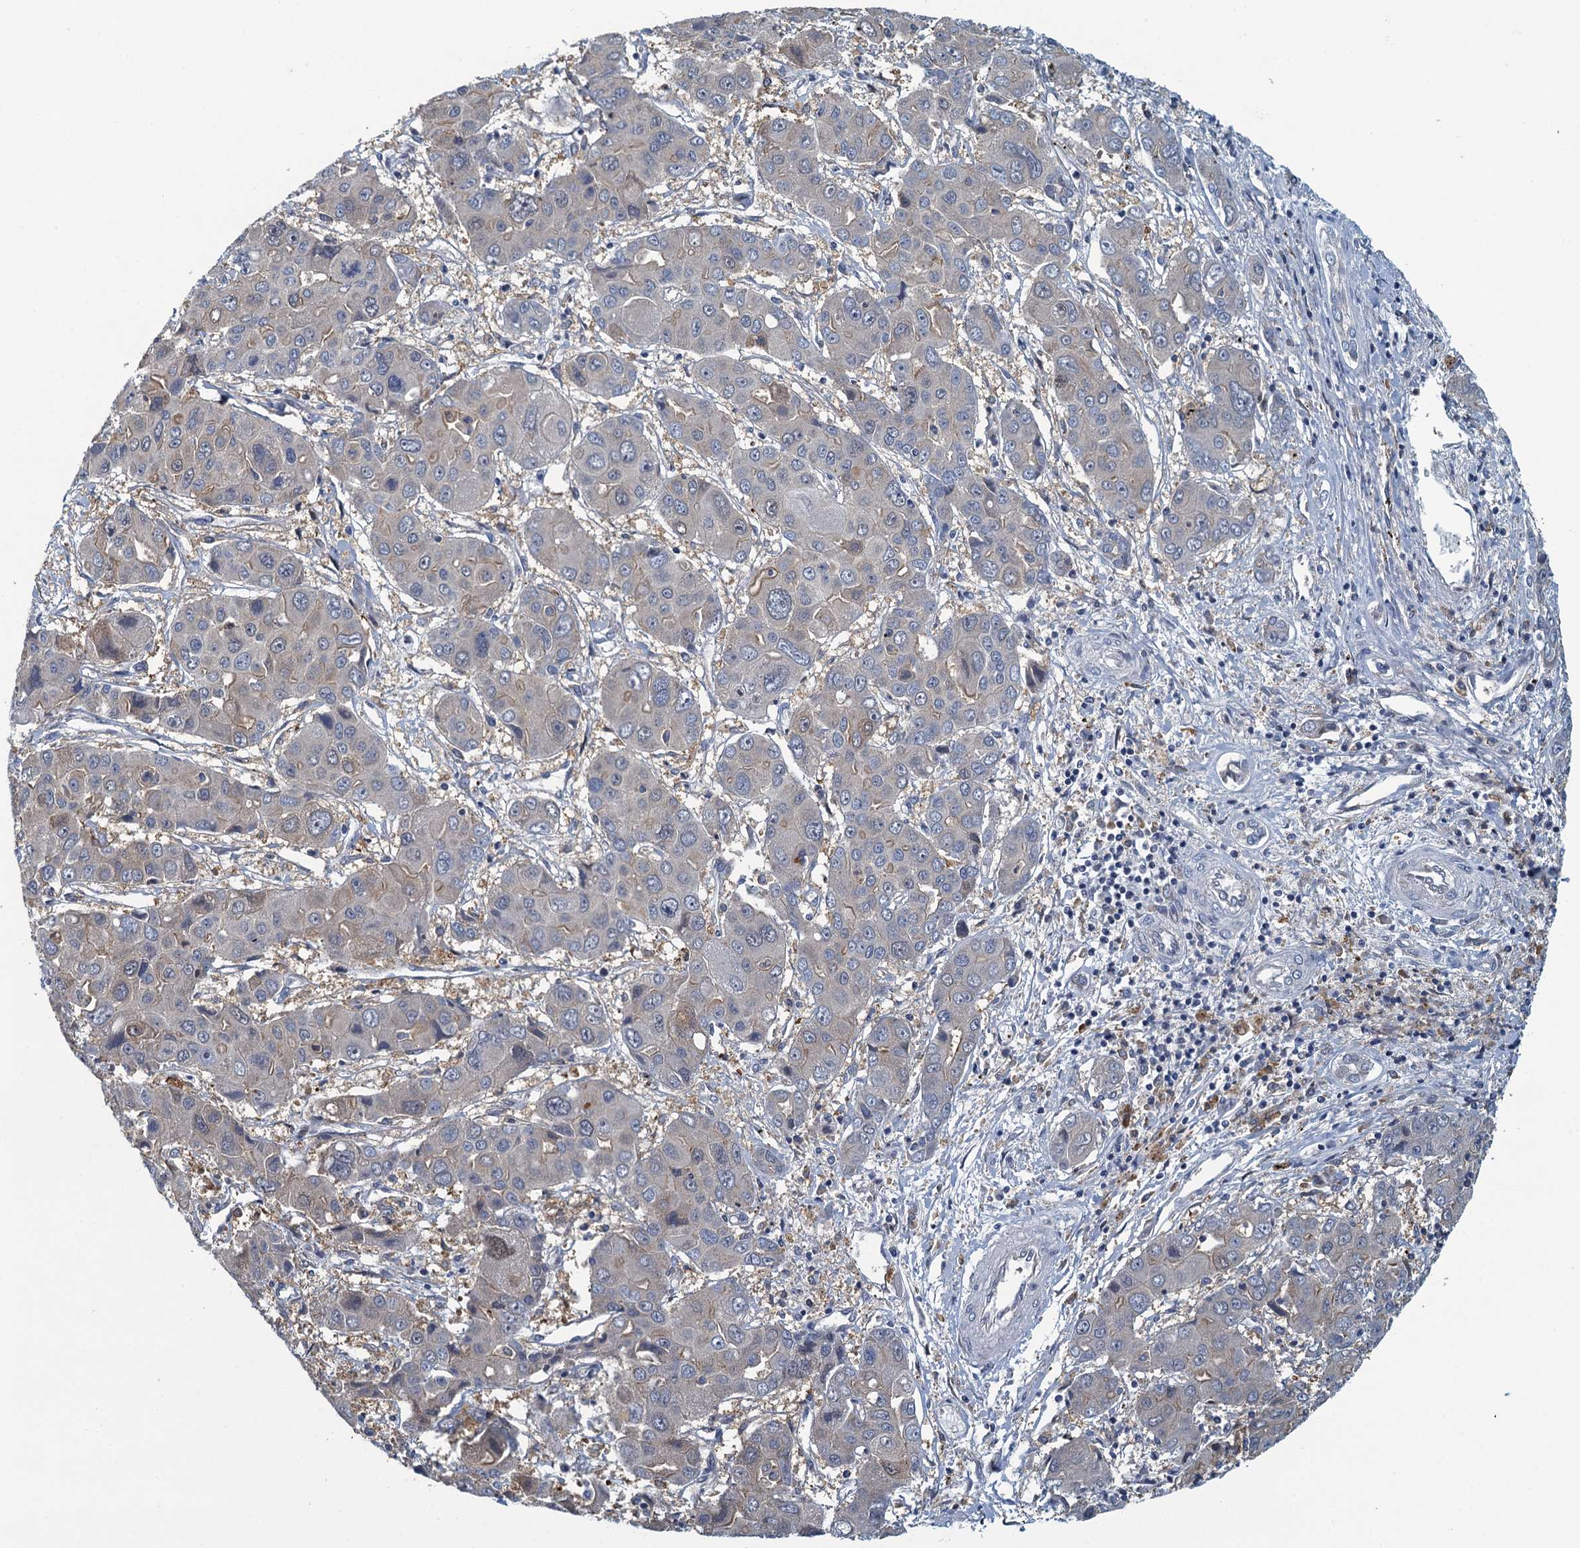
{"staining": {"intensity": "weak", "quantity": "<25%", "location": "cytoplasmic/membranous"}, "tissue": "liver cancer", "cell_type": "Tumor cells", "image_type": "cancer", "snomed": [{"axis": "morphology", "description": "Cholangiocarcinoma"}, {"axis": "topography", "description": "Liver"}], "caption": "Photomicrograph shows no significant protein positivity in tumor cells of liver cholangiocarcinoma.", "gene": "NCKAP1L", "patient": {"sex": "male", "age": 67}}